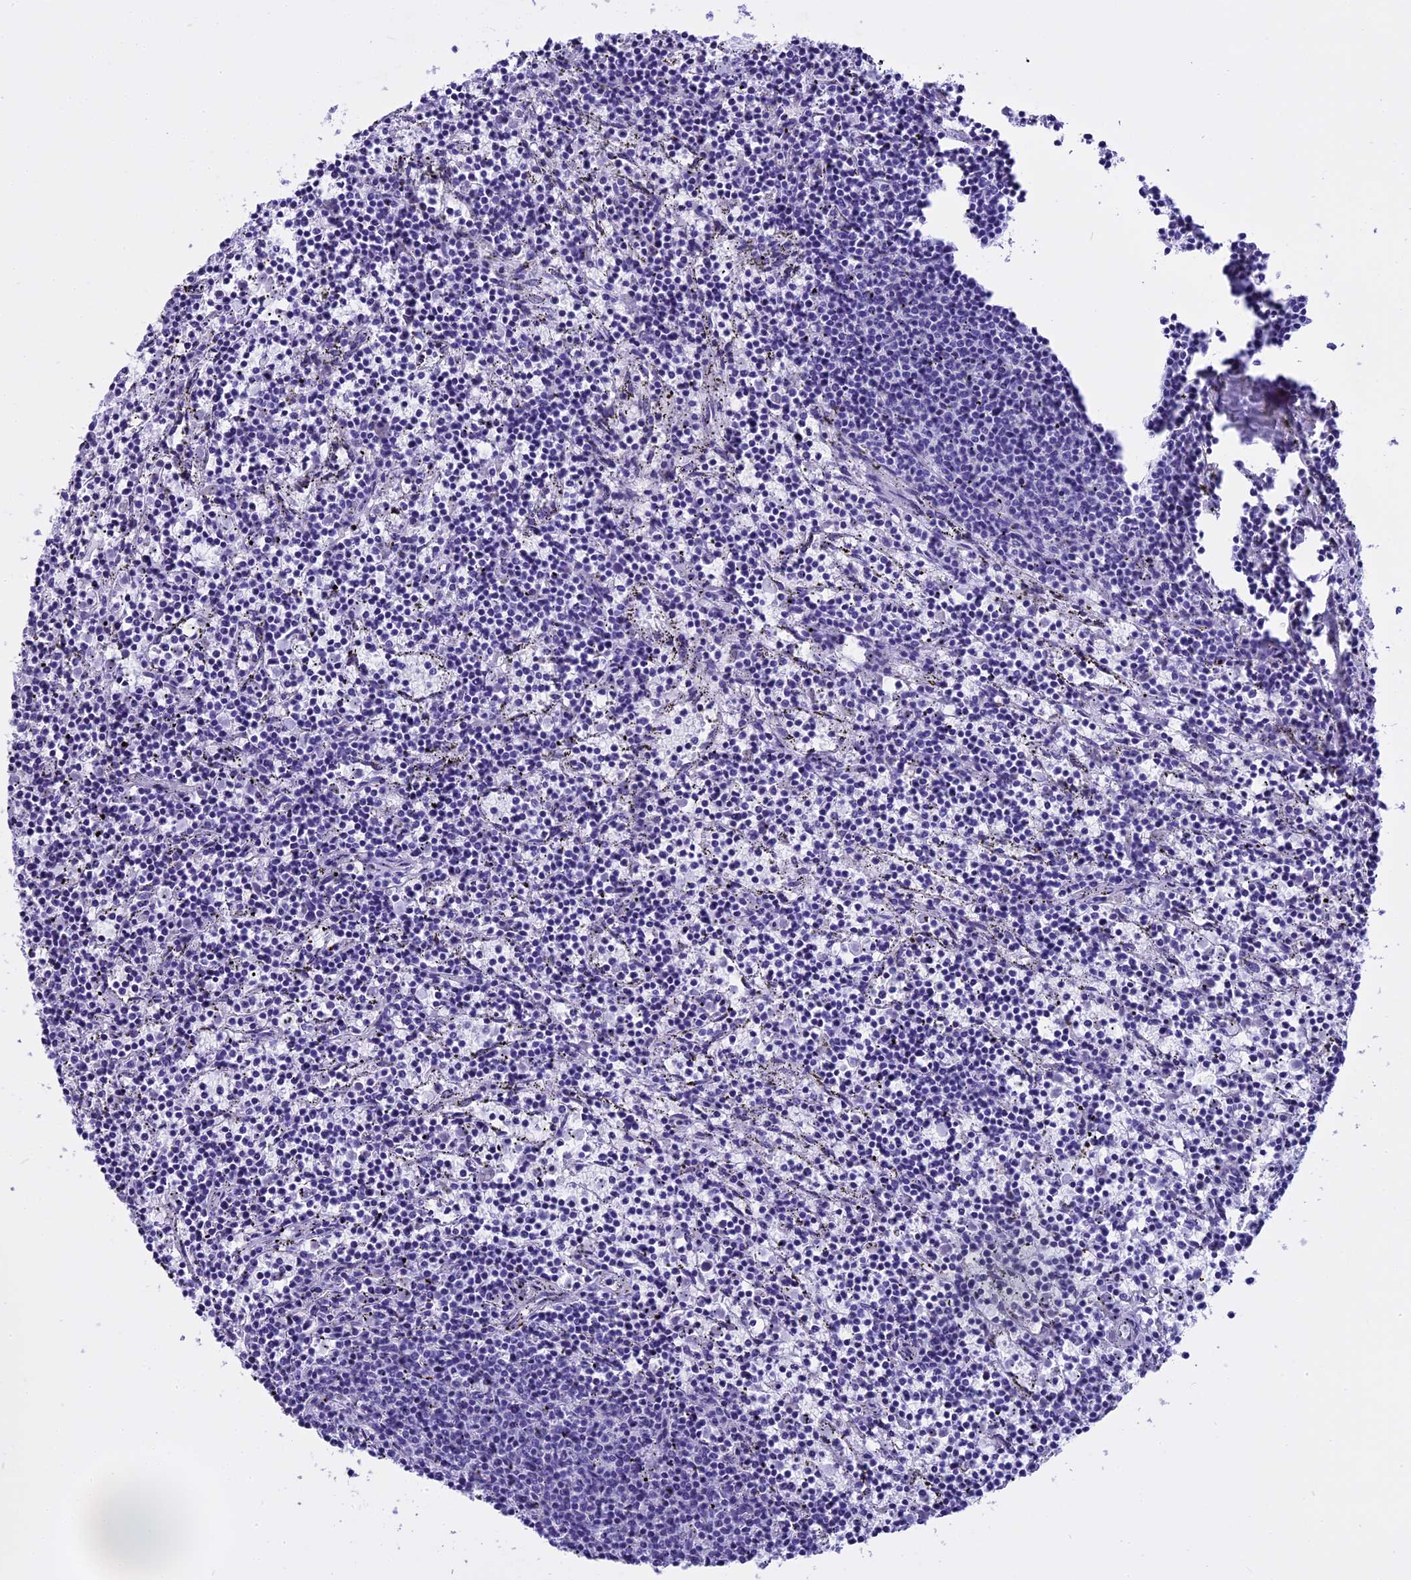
{"staining": {"intensity": "negative", "quantity": "none", "location": "none"}, "tissue": "lymphoma", "cell_type": "Tumor cells", "image_type": "cancer", "snomed": [{"axis": "morphology", "description": "Malignant lymphoma, non-Hodgkin's type, Low grade"}, {"axis": "topography", "description": "Spleen"}], "caption": "Low-grade malignant lymphoma, non-Hodgkin's type was stained to show a protein in brown. There is no significant positivity in tumor cells.", "gene": "KCTD14", "patient": {"sex": "female", "age": 50}}